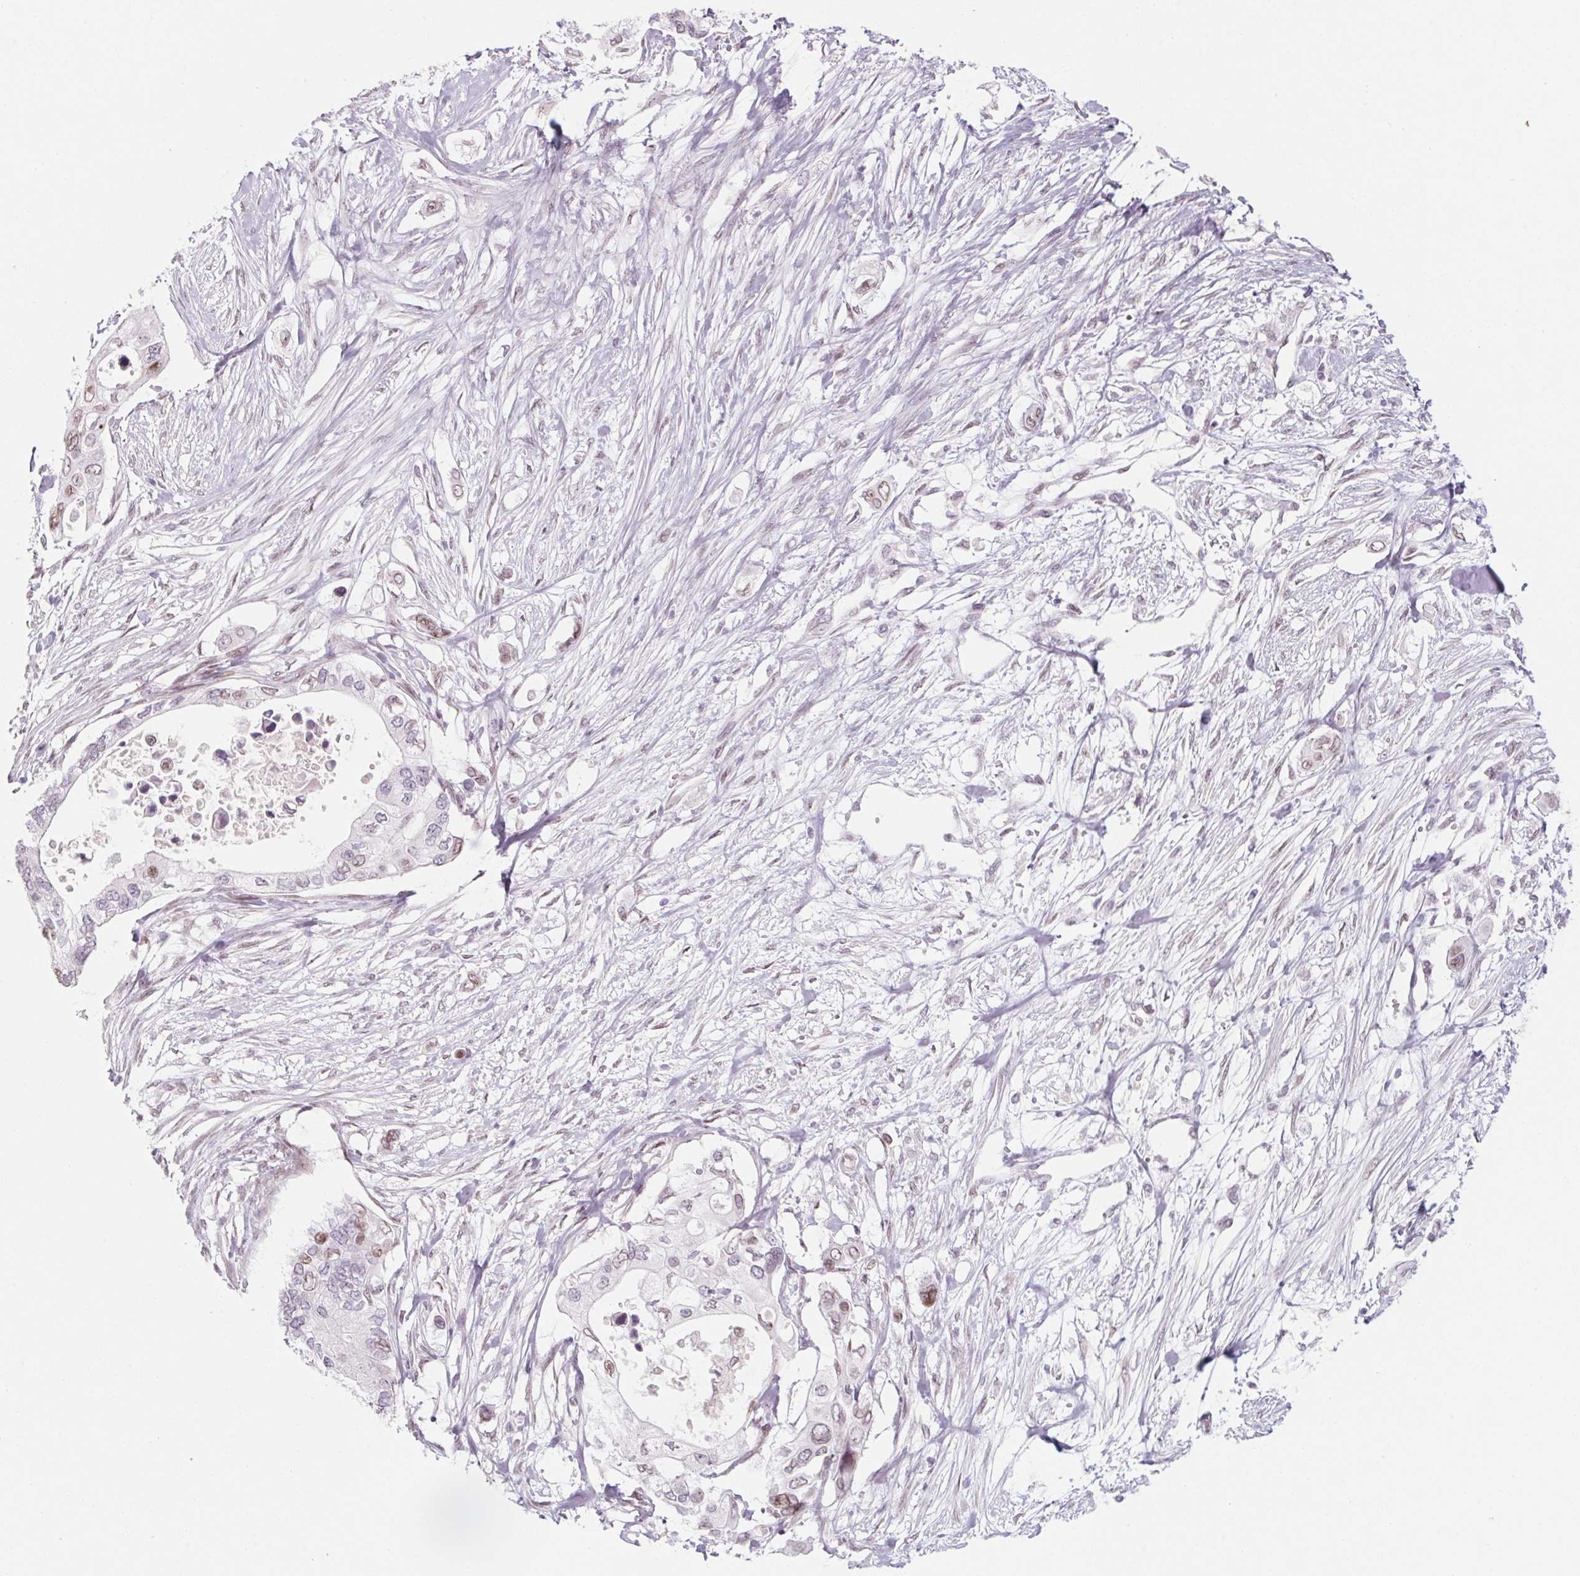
{"staining": {"intensity": "weak", "quantity": "<25%", "location": "nuclear"}, "tissue": "pancreatic cancer", "cell_type": "Tumor cells", "image_type": "cancer", "snomed": [{"axis": "morphology", "description": "Adenocarcinoma, NOS"}, {"axis": "topography", "description": "Pancreas"}], "caption": "Histopathology image shows no protein expression in tumor cells of pancreatic adenocarcinoma tissue. (Immunohistochemistry, brightfield microscopy, high magnification).", "gene": "KCNQ2", "patient": {"sex": "female", "age": 63}}